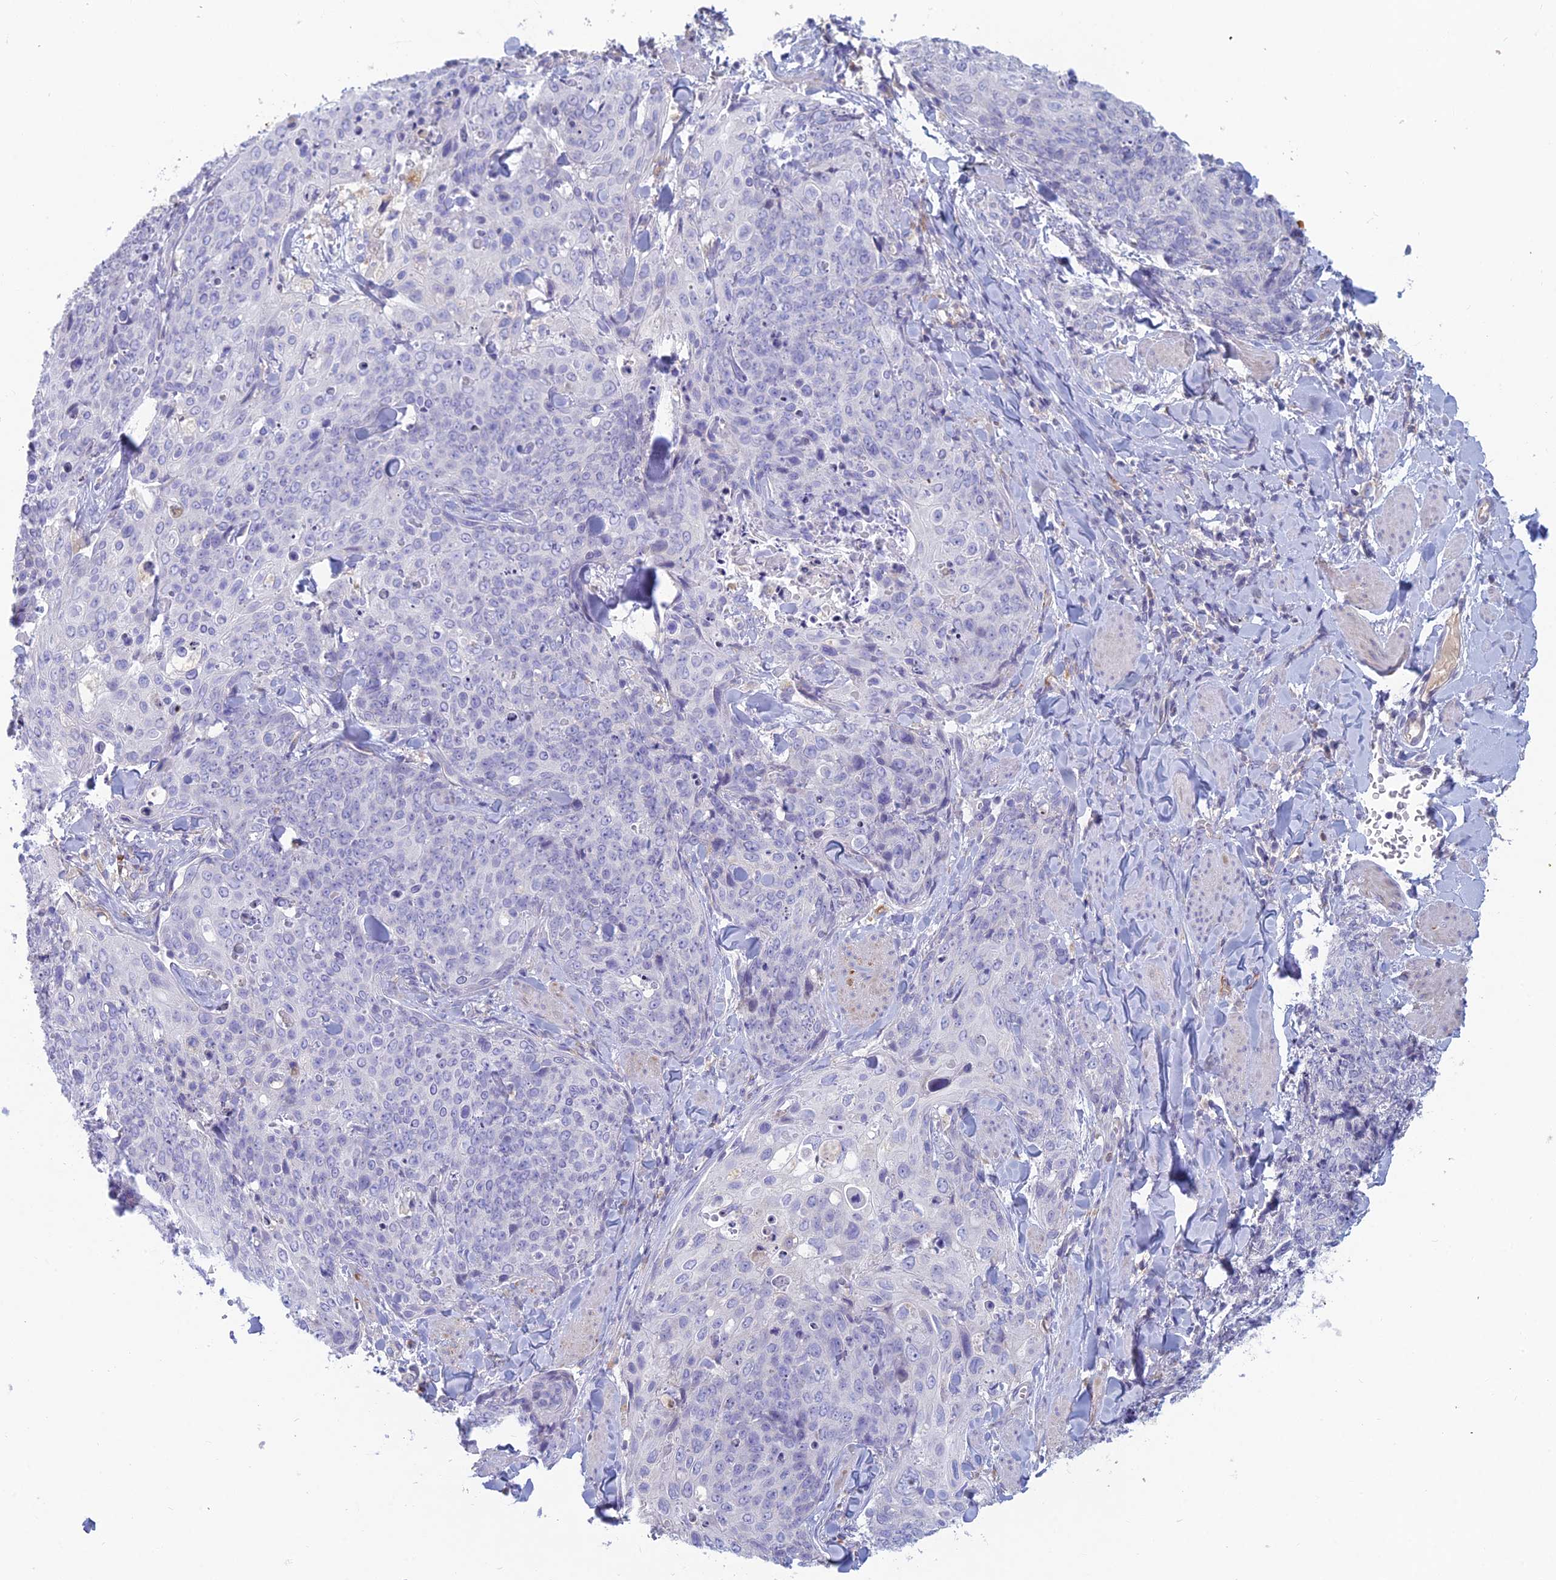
{"staining": {"intensity": "negative", "quantity": "none", "location": "none"}, "tissue": "skin cancer", "cell_type": "Tumor cells", "image_type": "cancer", "snomed": [{"axis": "morphology", "description": "Squamous cell carcinoma, NOS"}, {"axis": "topography", "description": "Skin"}, {"axis": "topography", "description": "Vulva"}], "caption": "An image of skin cancer stained for a protein displays no brown staining in tumor cells. (Brightfield microscopy of DAB (3,3'-diaminobenzidine) IHC at high magnification).", "gene": "FERD3L", "patient": {"sex": "female", "age": 85}}